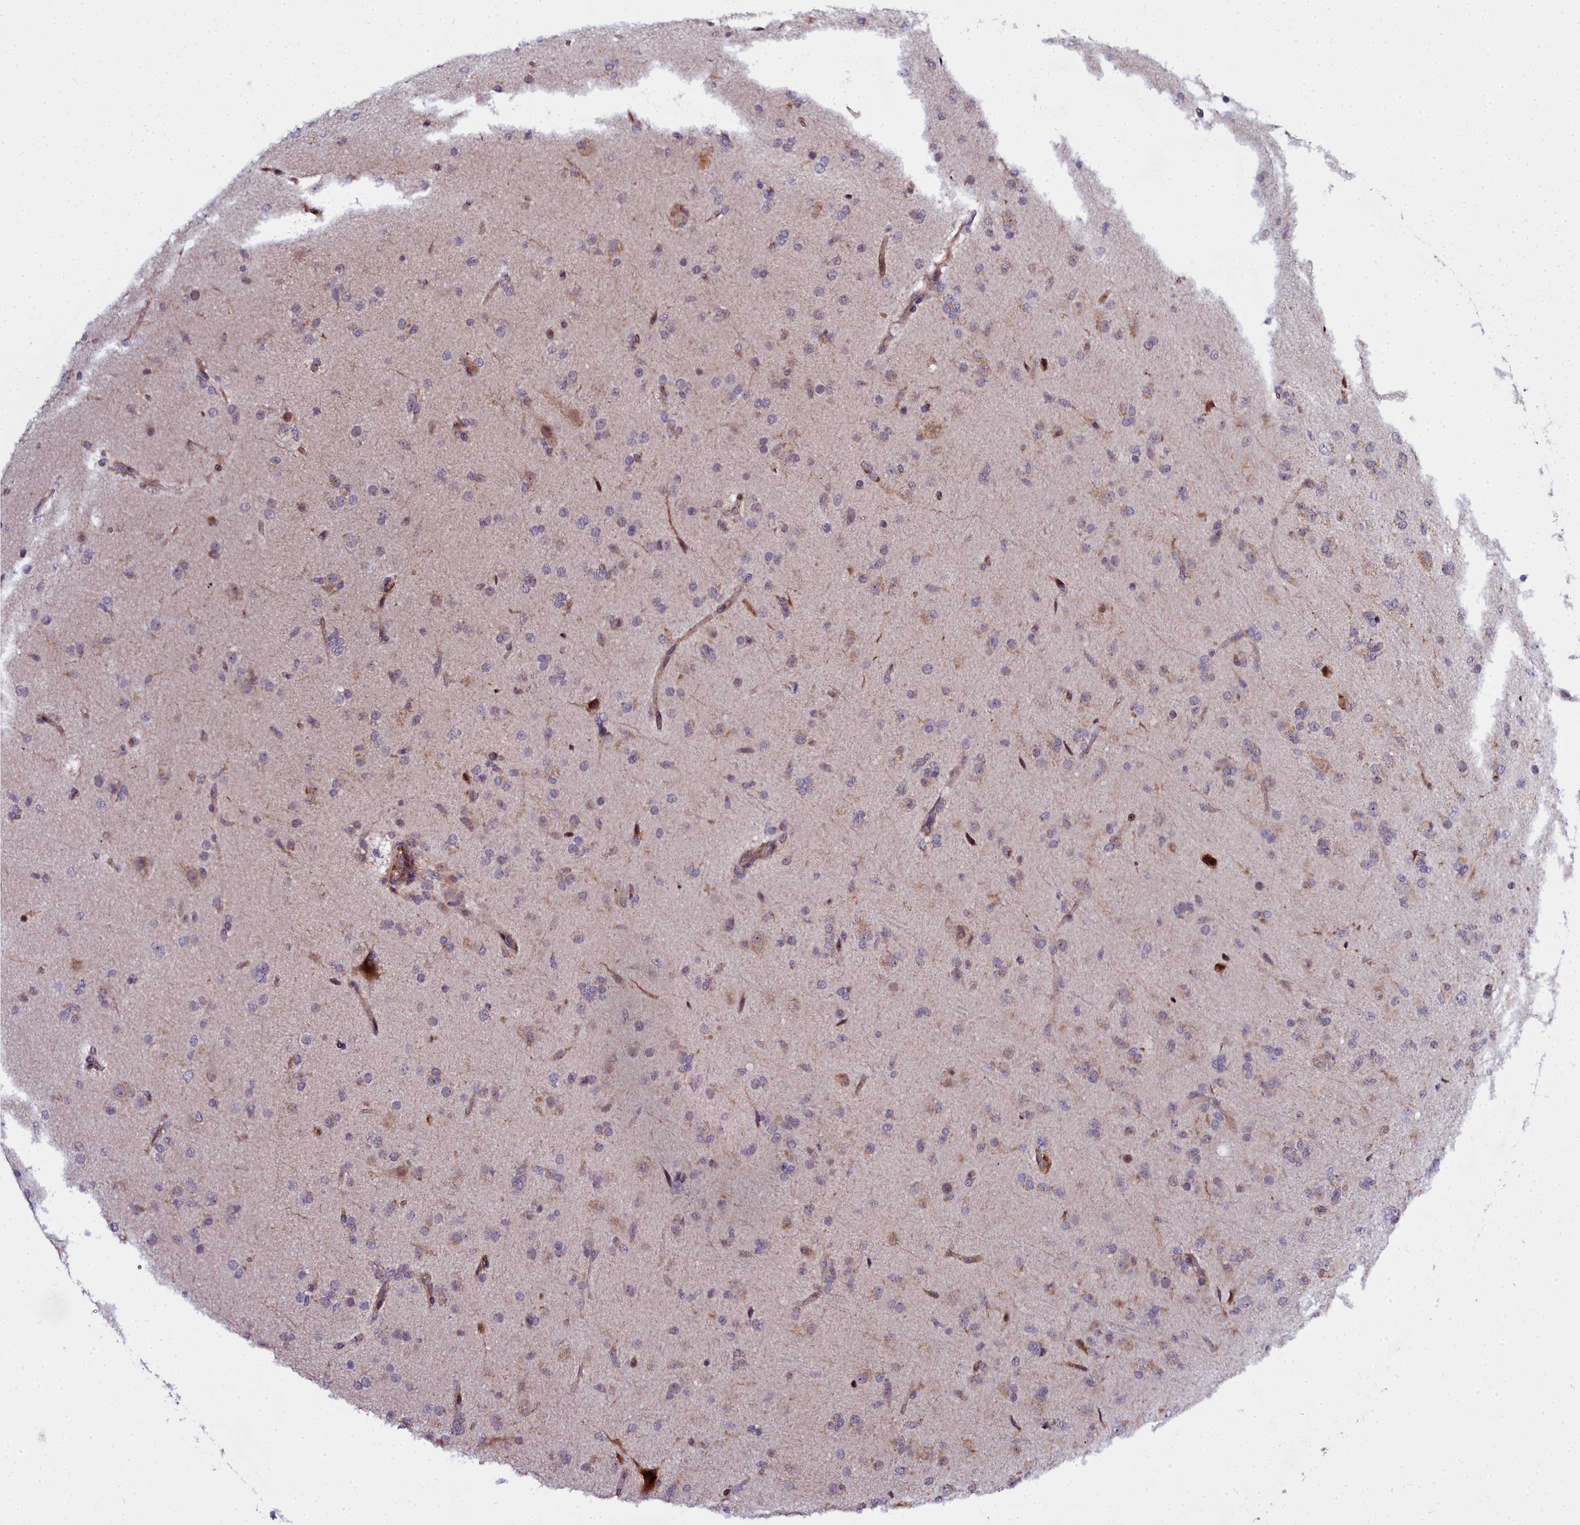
{"staining": {"intensity": "weak", "quantity": "<25%", "location": "cytoplasmic/membranous"}, "tissue": "glioma", "cell_type": "Tumor cells", "image_type": "cancer", "snomed": [{"axis": "morphology", "description": "Glioma, malignant, Low grade"}, {"axis": "topography", "description": "Brain"}], "caption": "Tumor cells are negative for brown protein staining in glioma.", "gene": "MRPS11", "patient": {"sex": "male", "age": 65}}